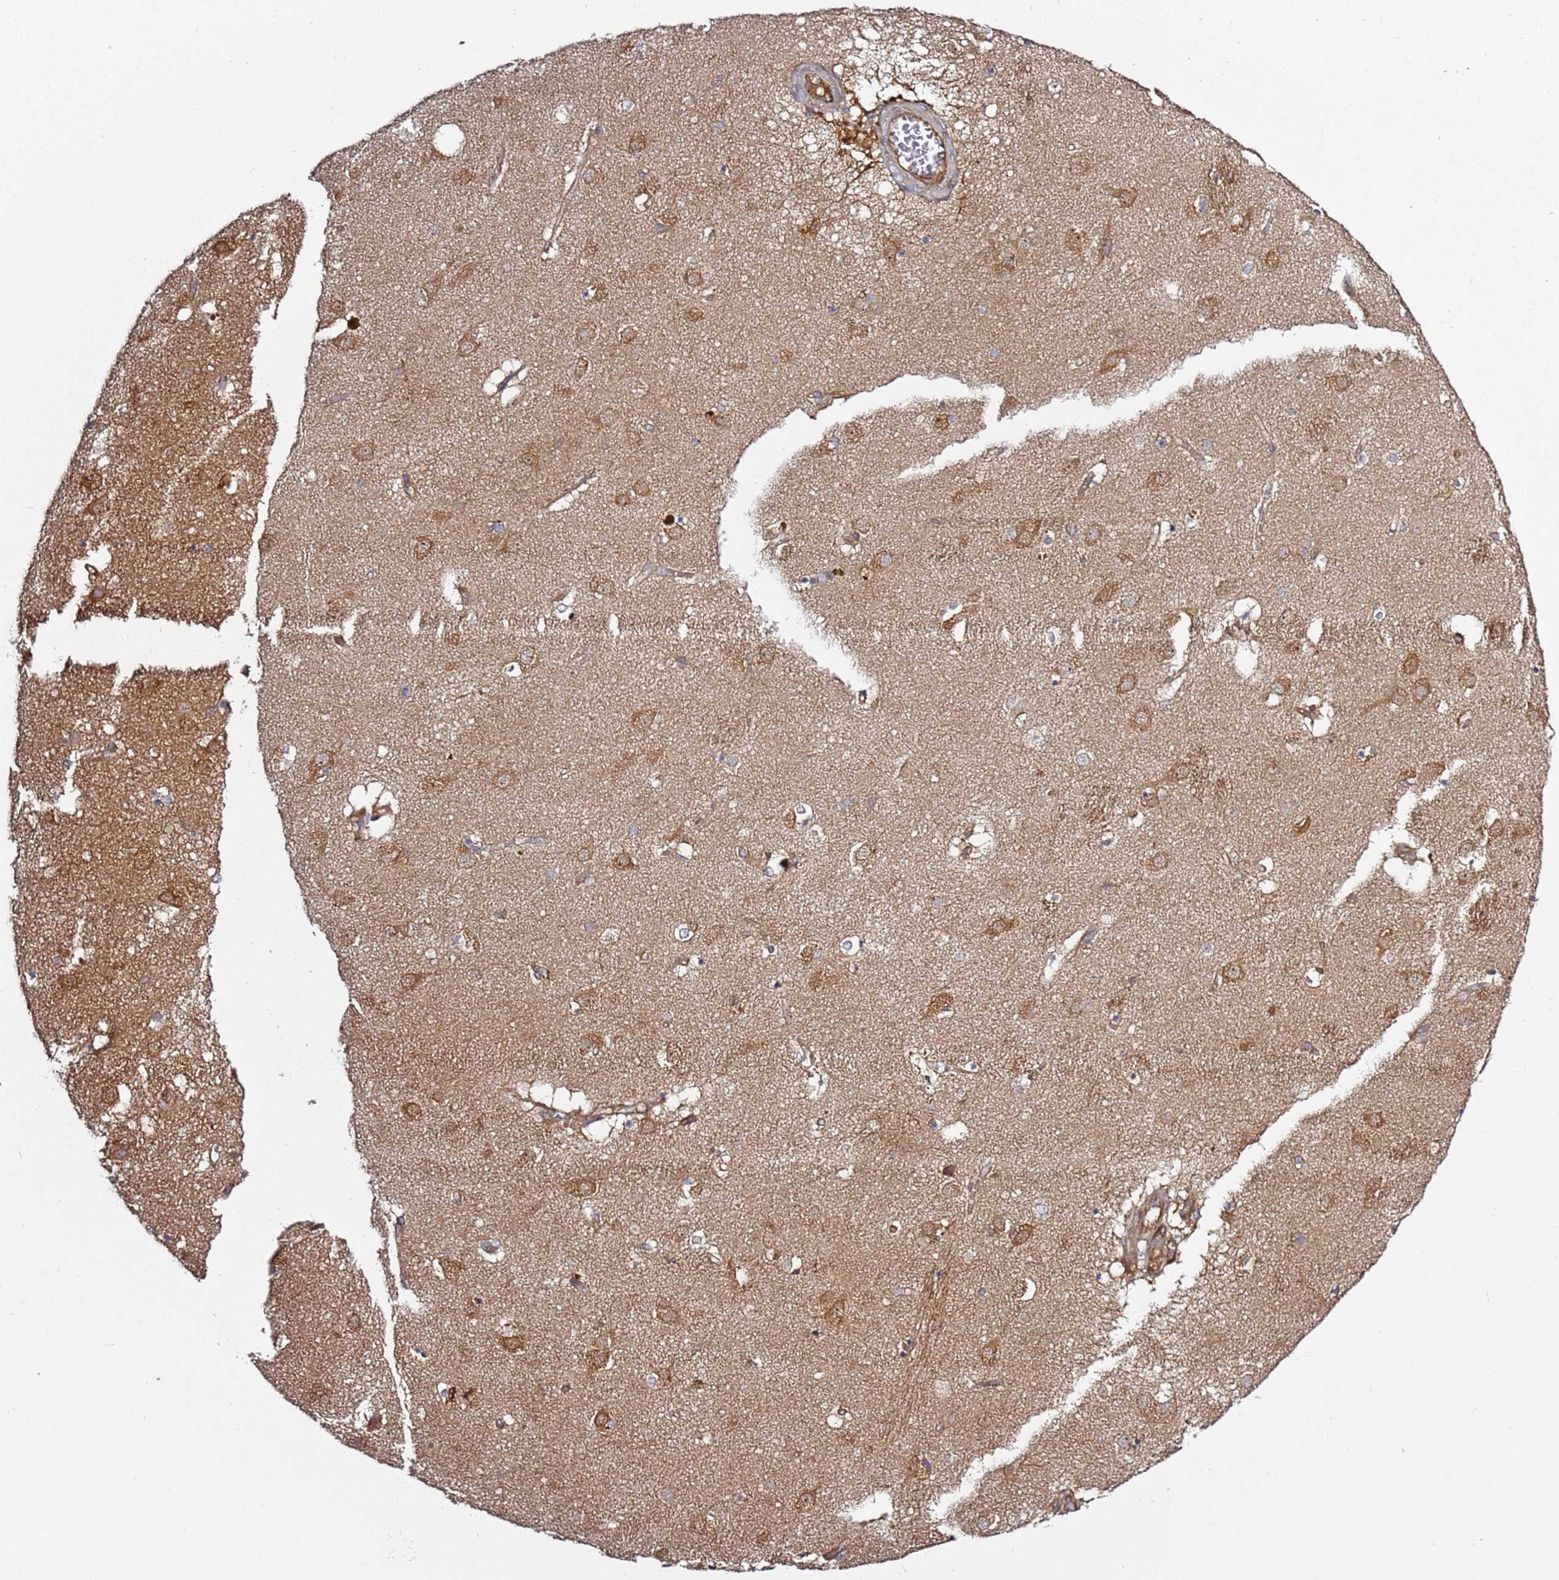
{"staining": {"intensity": "negative", "quantity": "none", "location": "none"}, "tissue": "caudate", "cell_type": "Glial cells", "image_type": "normal", "snomed": [{"axis": "morphology", "description": "Normal tissue, NOS"}, {"axis": "topography", "description": "Lateral ventricle wall"}], "caption": "Immunohistochemistry (IHC) image of normal caudate: caudate stained with DAB demonstrates no significant protein expression in glial cells.", "gene": "GNL1", "patient": {"sex": "male", "age": 70}}